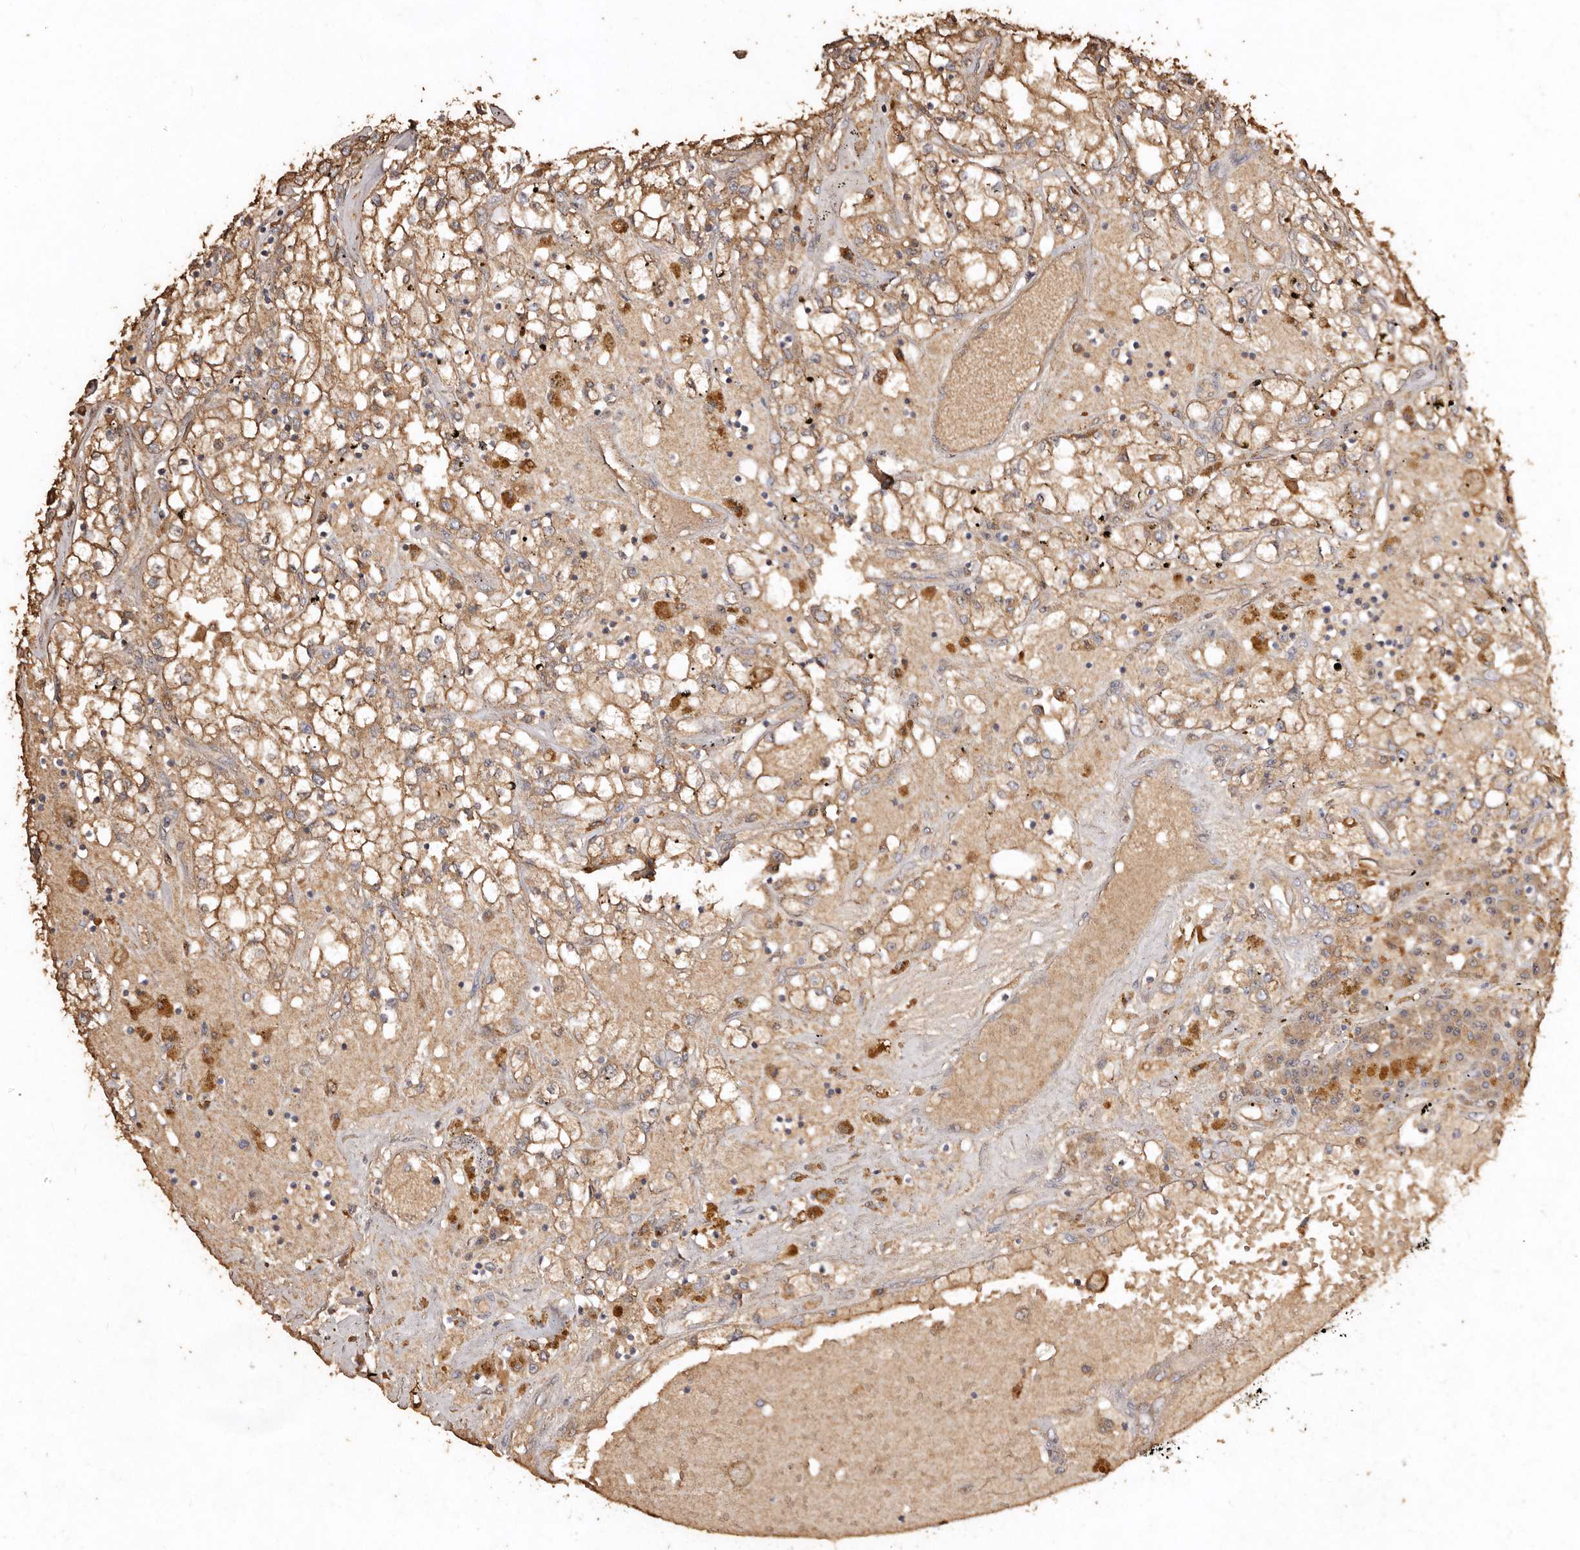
{"staining": {"intensity": "moderate", "quantity": ">75%", "location": "cytoplasmic/membranous"}, "tissue": "renal cancer", "cell_type": "Tumor cells", "image_type": "cancer", "snomed": [{"axis": "morphology", "description": "Adenocarcinoma, NOS"}, {"axis": "topography", "description": "Kidney"}], "caption": "Immunohistochemistry (DAB) staining of adenocarcinoma (renal) exhibits moderate cytoplasmic/membranous protein expression in approximately >75% of tumor cells.", "gene": "FARS2", "patient": {"sex": "male", "age": 56}}